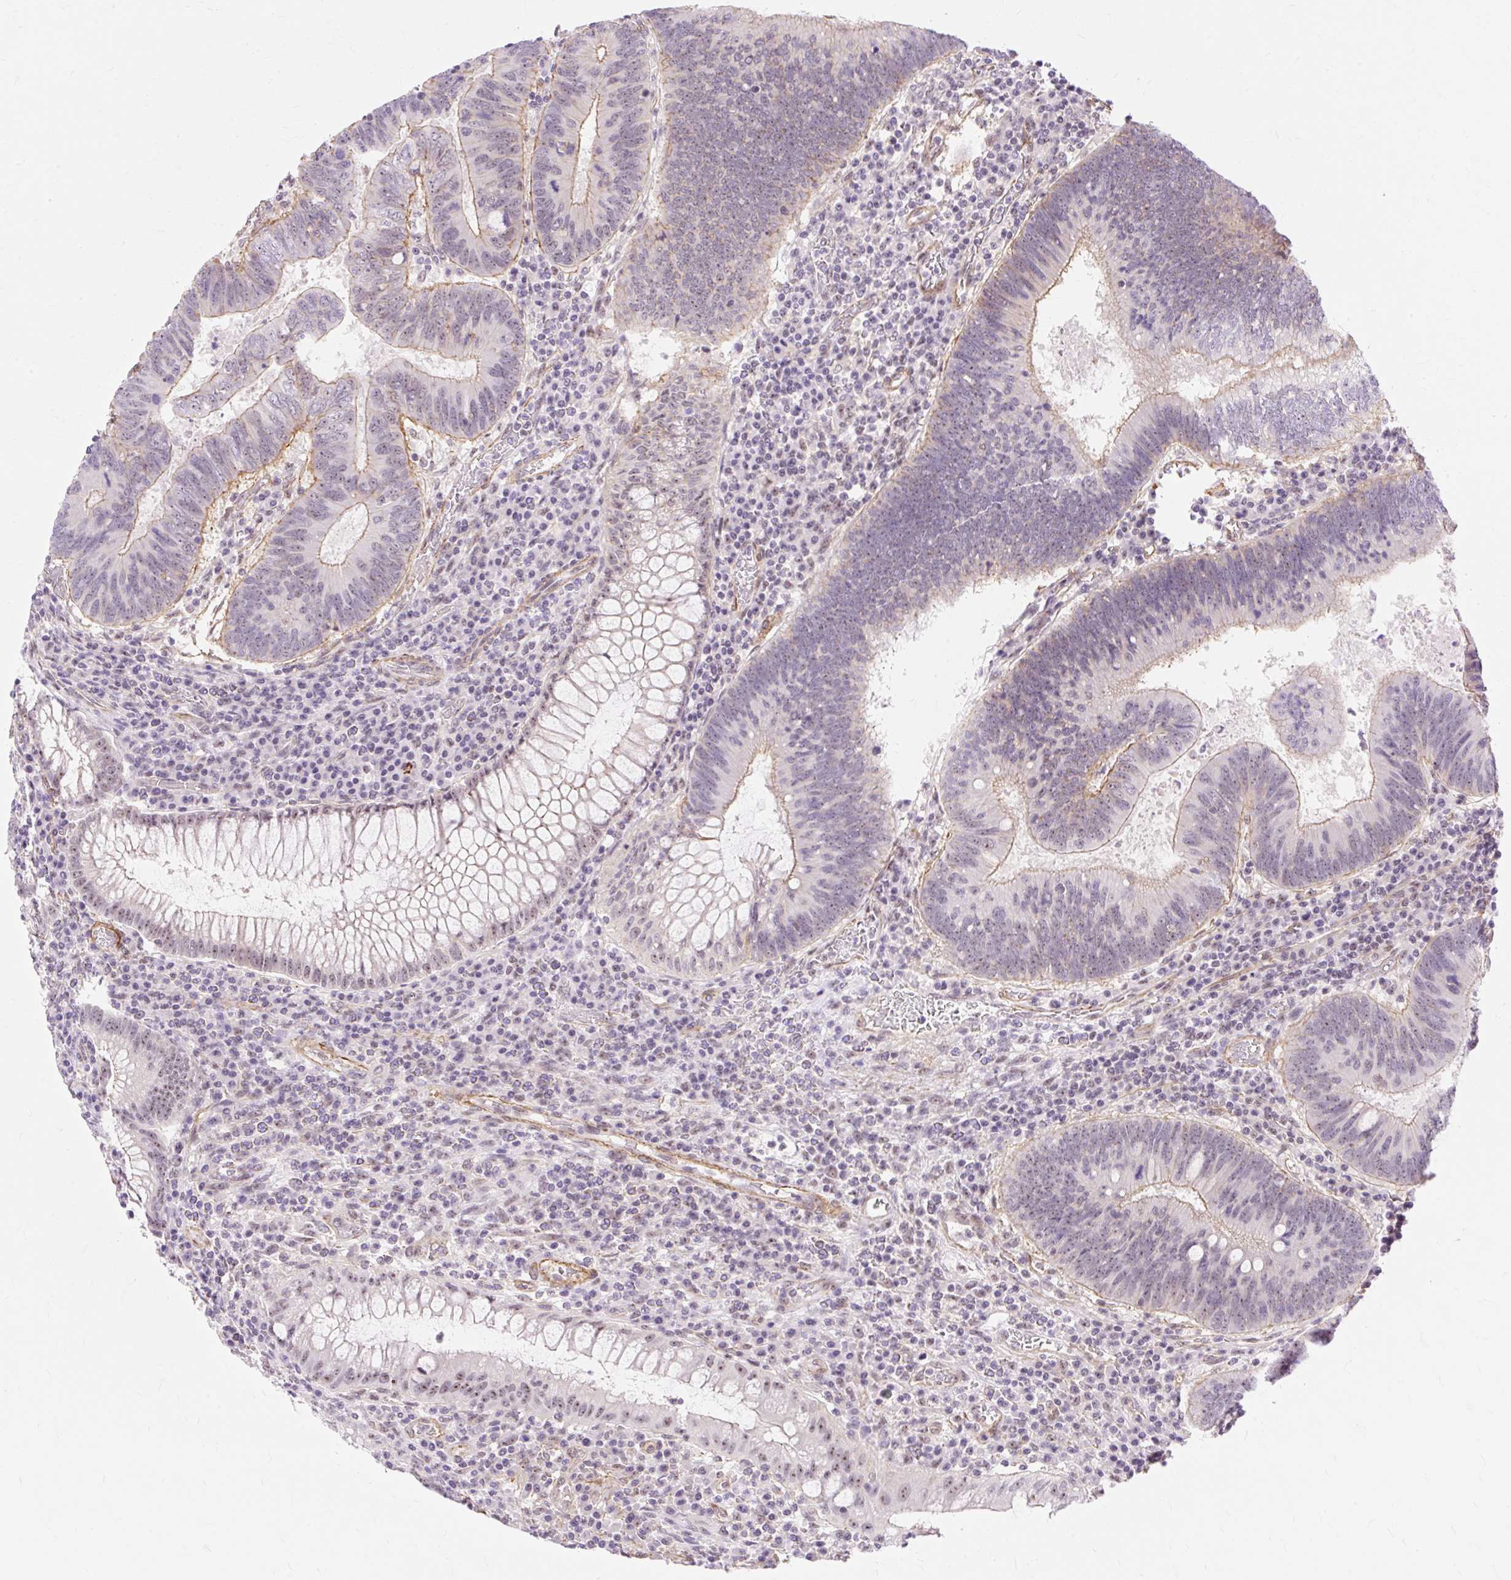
{"staining": {"intensity": "weak", "quantity": "25%-75%", "location": "cytoplasmic/membranous,nuclear"}, "tissue": "colorectal cancer", "cell_type": "Tumor cells", "image_type": "cancer", "snomed": [{"axis": "morphology", "description": "Adenocarcinoma, NOS"}, {"axis": "topography", "description": "Colon"}], "caption": "Protein positivity by IHC exhibits weak cytoplasmic/membranous and nuclear expression in approximately 25%-75% of tumor cells in colorectal adenocarcinoma. Using DAB (brown) and hematoxylin (blue) stains, captured at high magnification using brightfield microscopy.", "gene": "OBP2A", "patient": {"sex": "male", "age": 67}}